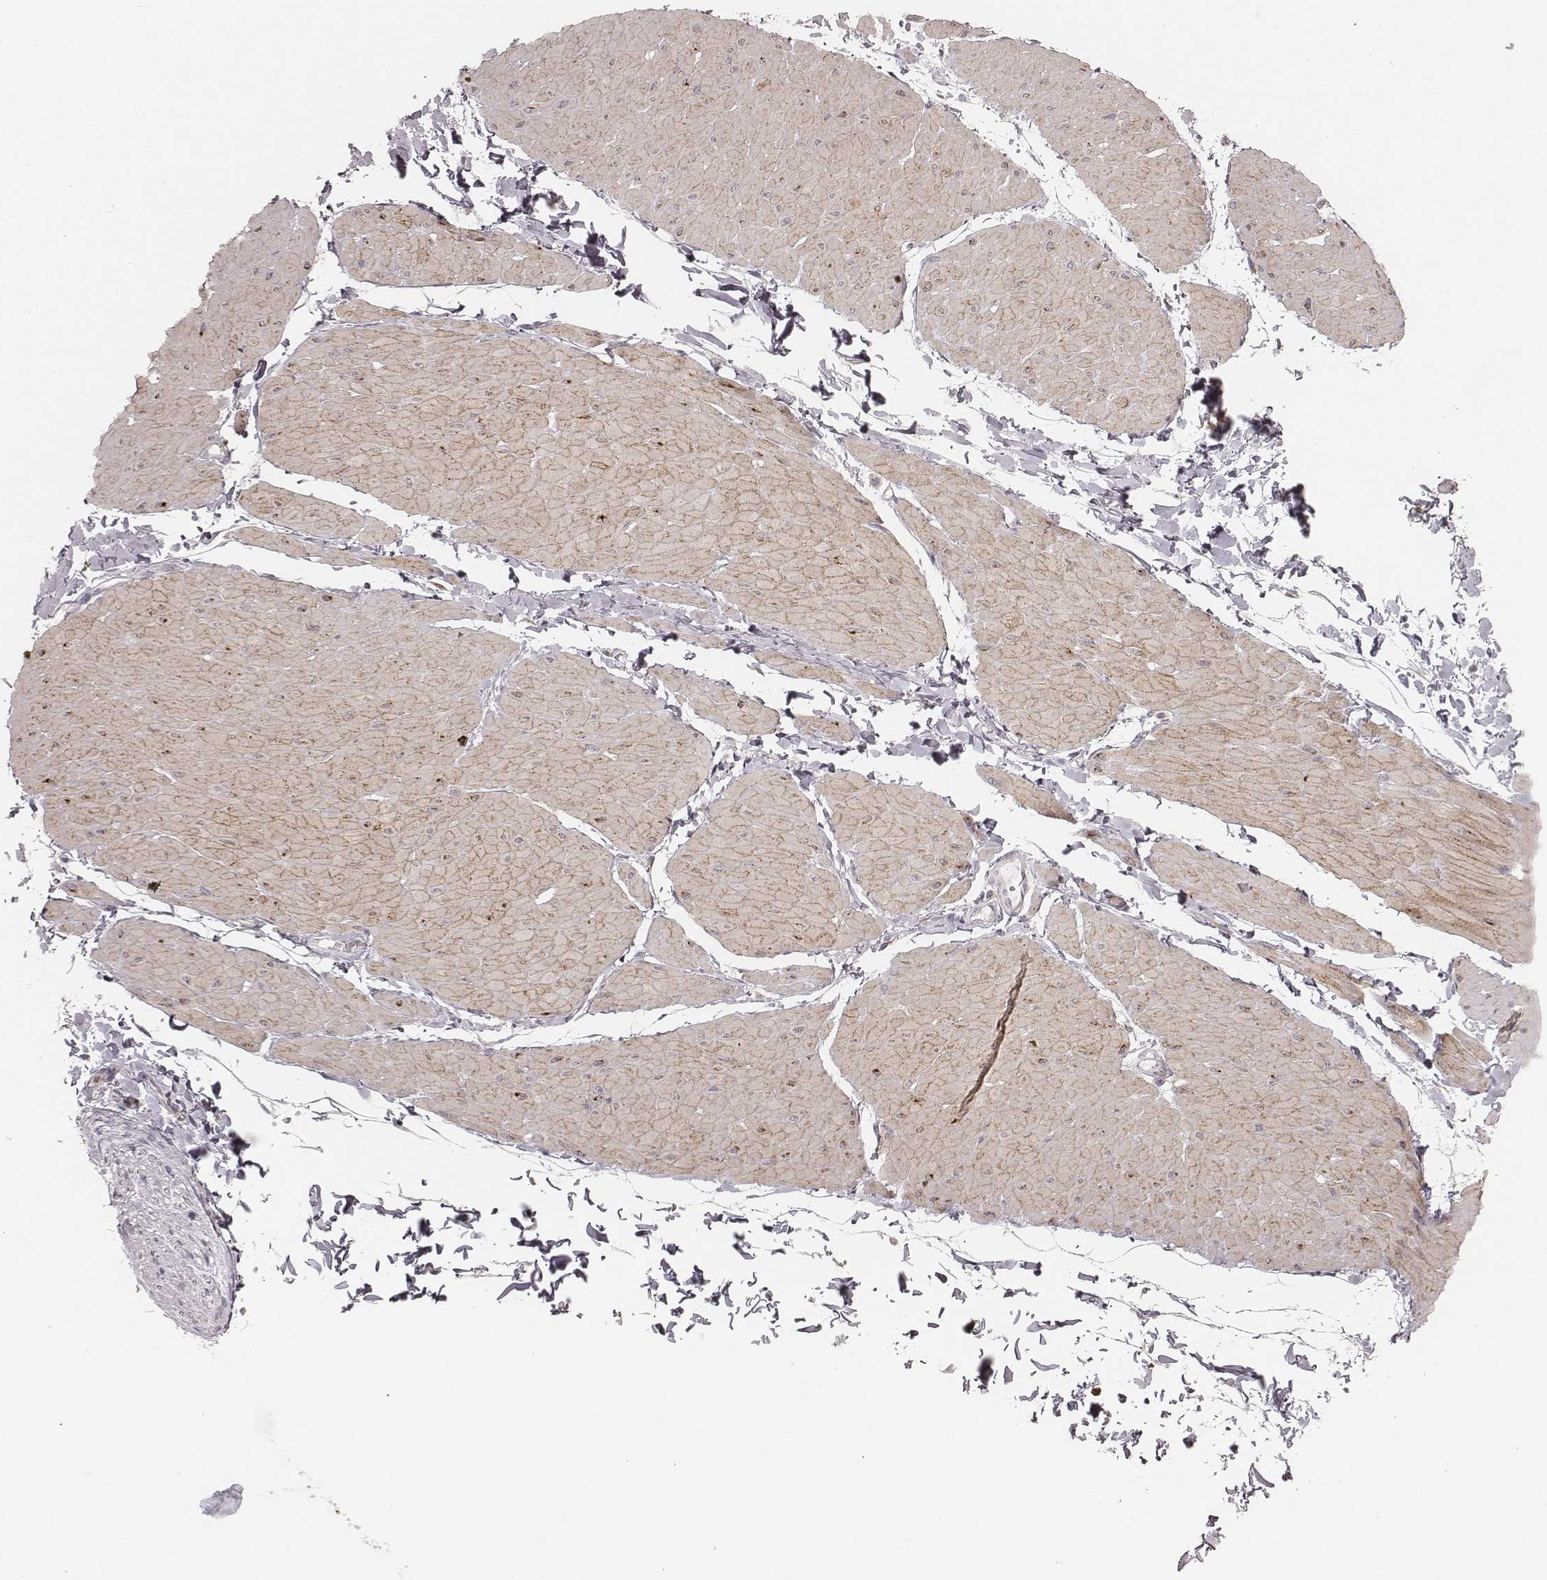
{"staining": {"intensity": "negative", "quantity": "none", "location": "none"}, "tissue": "adipose tissue", "cell_type": "Adipocytes", "image_type": "normal", "snomed": [{"axis": "morphology", "description": "Normal tissue, NOS"}, {"axis": "topography", "description": "Smooth muscle"}, {"axis": "topography", "description": "Peripheral nerve tissue"}], "caption": "The photomicrograph reveals no significant expression in adipocytes of adipose tissue. (Stains: DAB immunohistochemistry (IHC) with hematoxylin counter stain, Microscopy: brightfield microscopy at high magnification).", "gene": "ABCA7", "patient": {"sex": "male", "age": 58}}